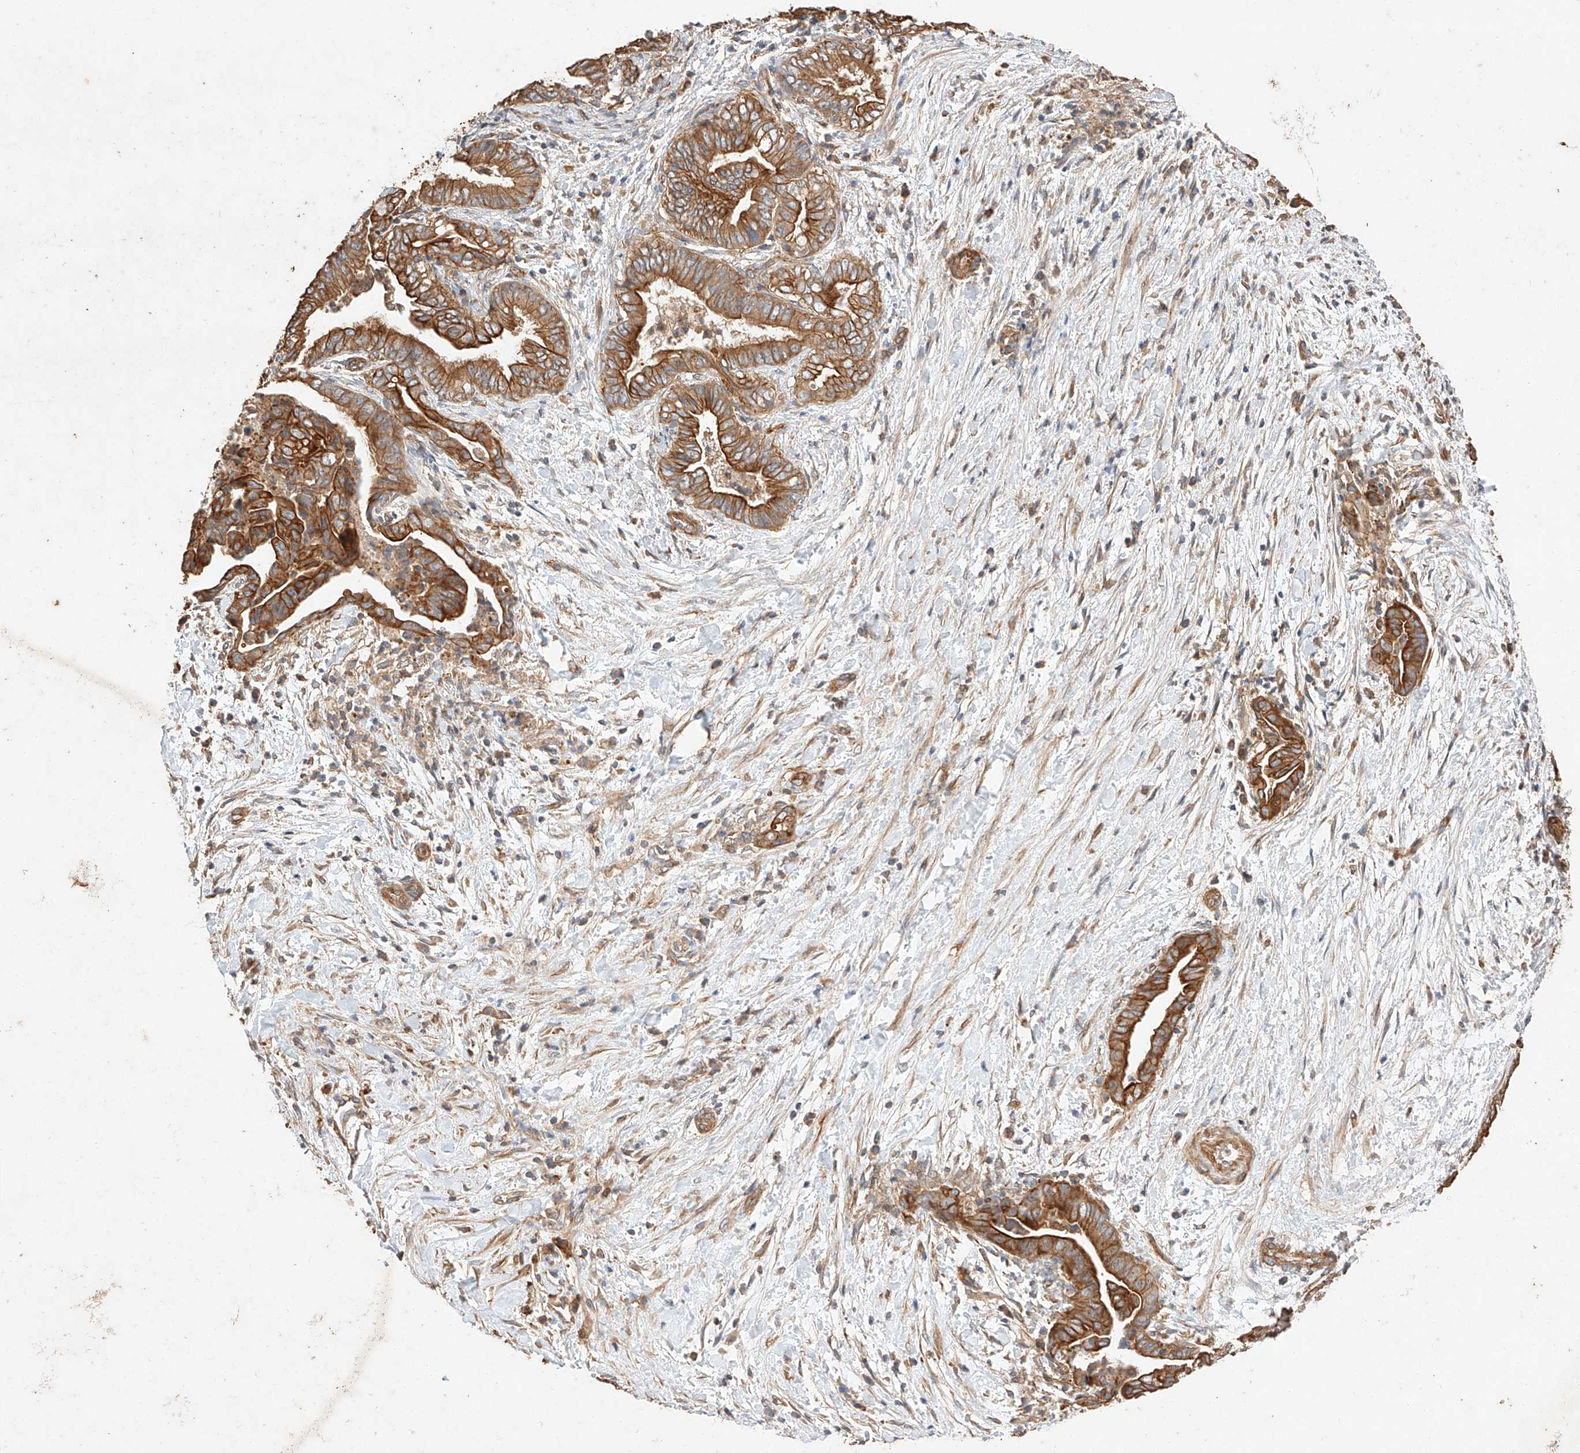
{"staining": {"intensity": "strong", "quantity": ">75%", "location": "cytoplasmic/membranous"}, "tissue": "pancreatic cancer", "cell_type": "Tumor cells", "image_type": "cancer", "snomed": [{"axis": "morphology", "description": "Adenocarcinoma, NOS"}, {"axis": "topography", "description": "Pancreas"}], "caption": "Pancreatic cancer (adenocarcinoma) stained for a protein reveals strong cytoplasmic/membranous positivity in tumor cells.", "gene": "GHDC", "patient": {"sex": "male", "age": 75}}